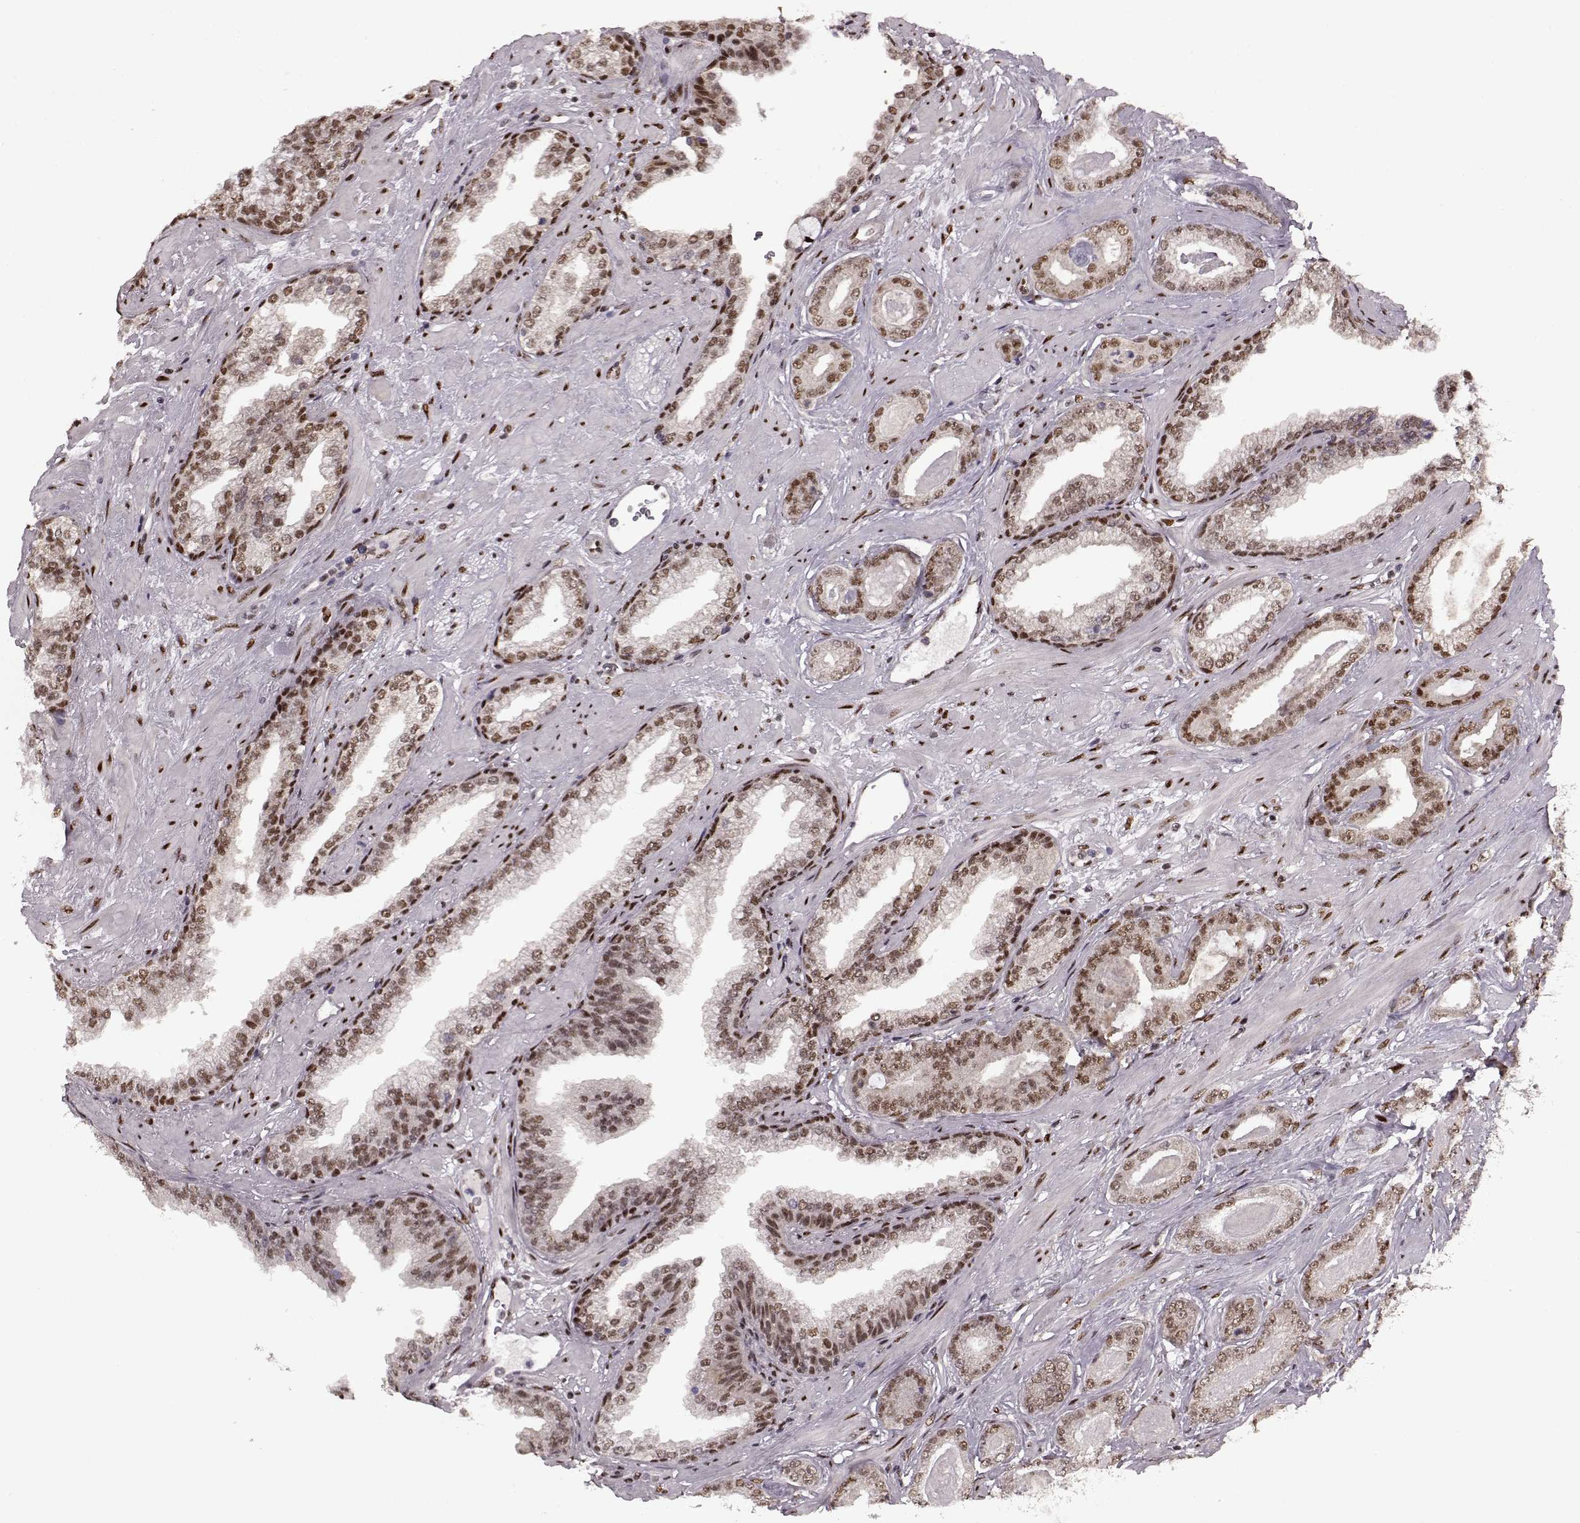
{"staining": {"intensity": "moderate", "quantity": ">75%", "location": "nuclear"}, "tissue": "prostate cancer", "cell_type": "Tumor cells", "image_type": "cancer", "snomed": [{"axis": "morphology", "description": "Adenocarcinoma, Low grade"}, {"axis": "topography", "description": "Prostate"}], "caption": "A brown stain shows moderate nuclear positivity of a protein in low-grade adenocarcinoma (prostate) tumor cells. (brown staining indicates protein expression, while blue staining denotes nuclei).", "gene": "FTO", "patient": {"sex": "male", "age": 61}}